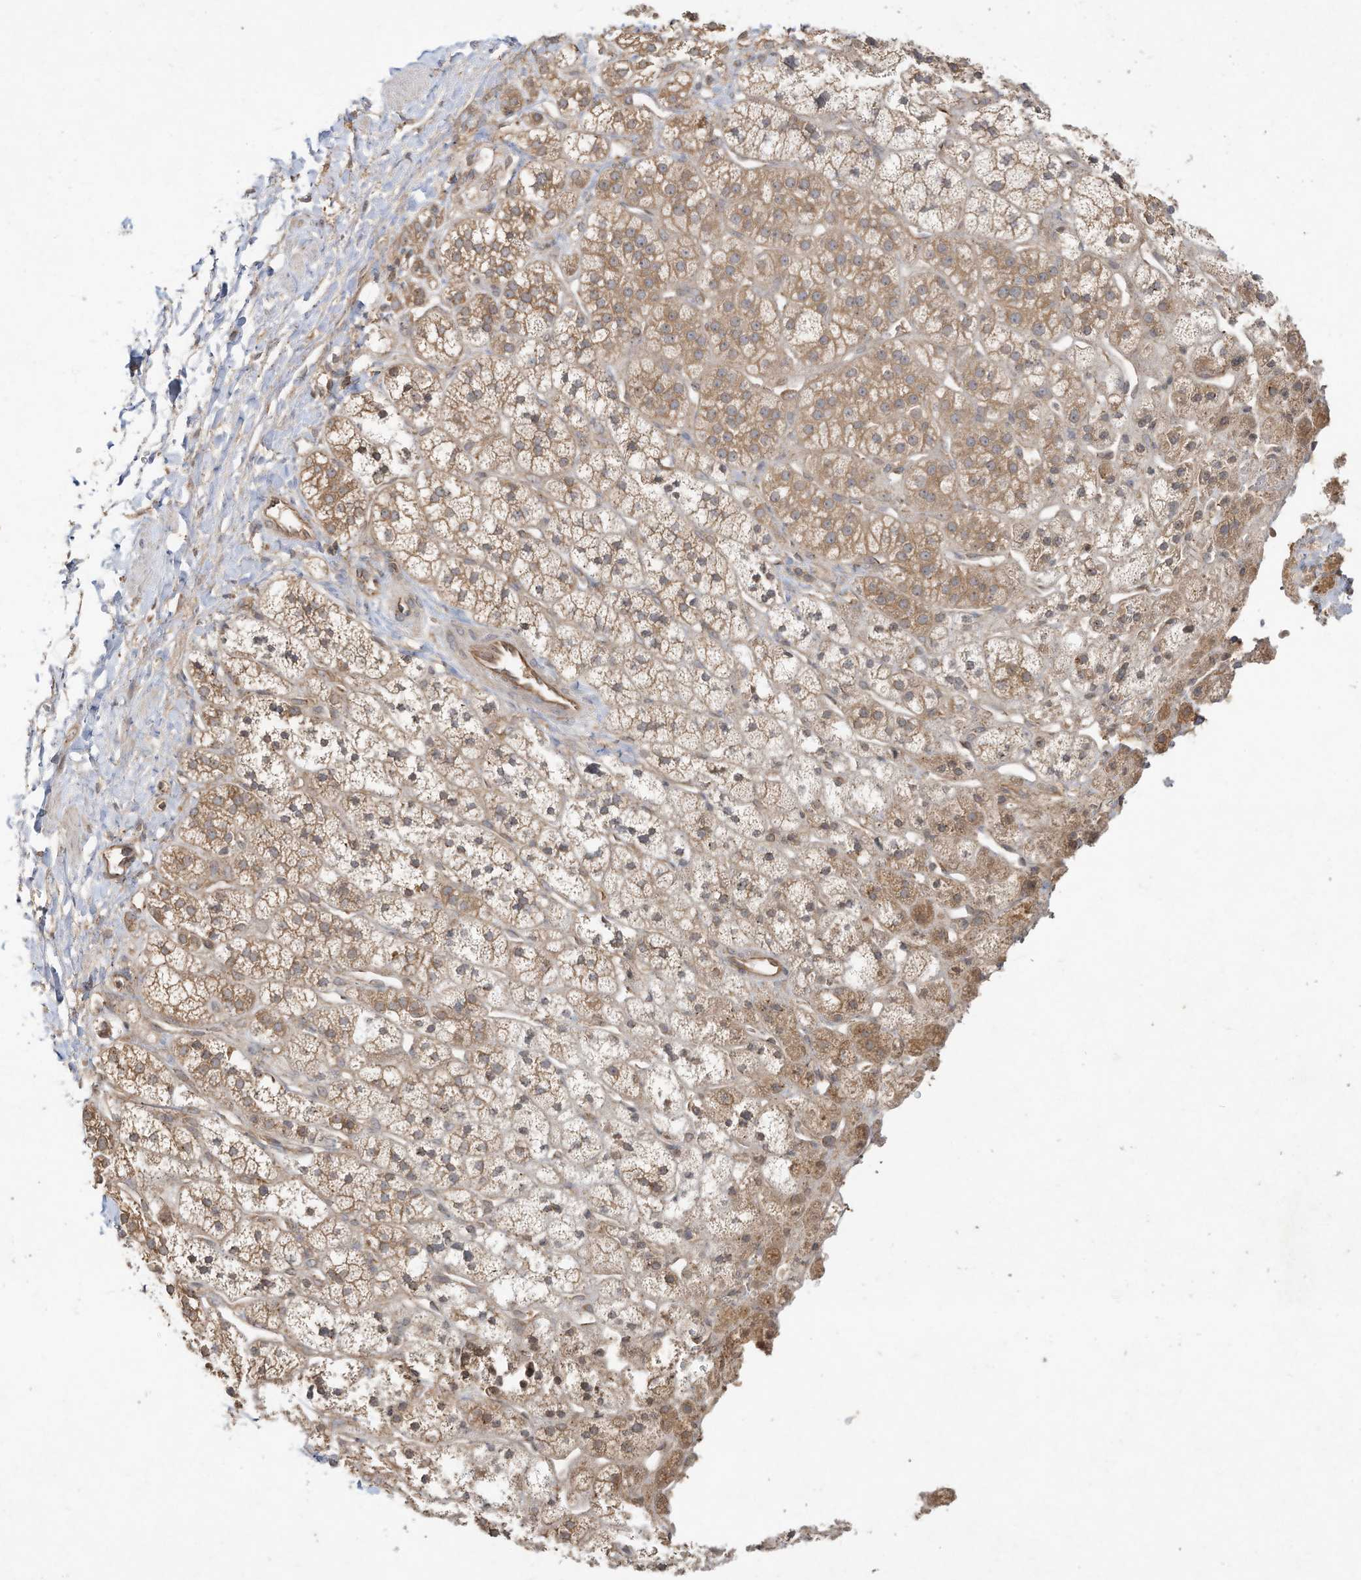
{"staining": {"intensity": "moderate", "quantity": ">75%", "location": "cytoplasmic/membranous"}, "tissue": "adrenal gland", "cell_type": "Glandular cells", "image_type": "normal", "snomed": [{"axis": "morphology", "description": "Normal tissue, NOS"}, {"axis": "topography", "description": "Adrenal gland"}], "caption": "An IHC micrograph of benign tissue is shown. Protein staining in brown highlights moderate cytoplasmic/membranous positivity in adrenal gland within glandular cells.", "gene": "DYNC1I2", "patient": {"sex": "male", "age": 56}}